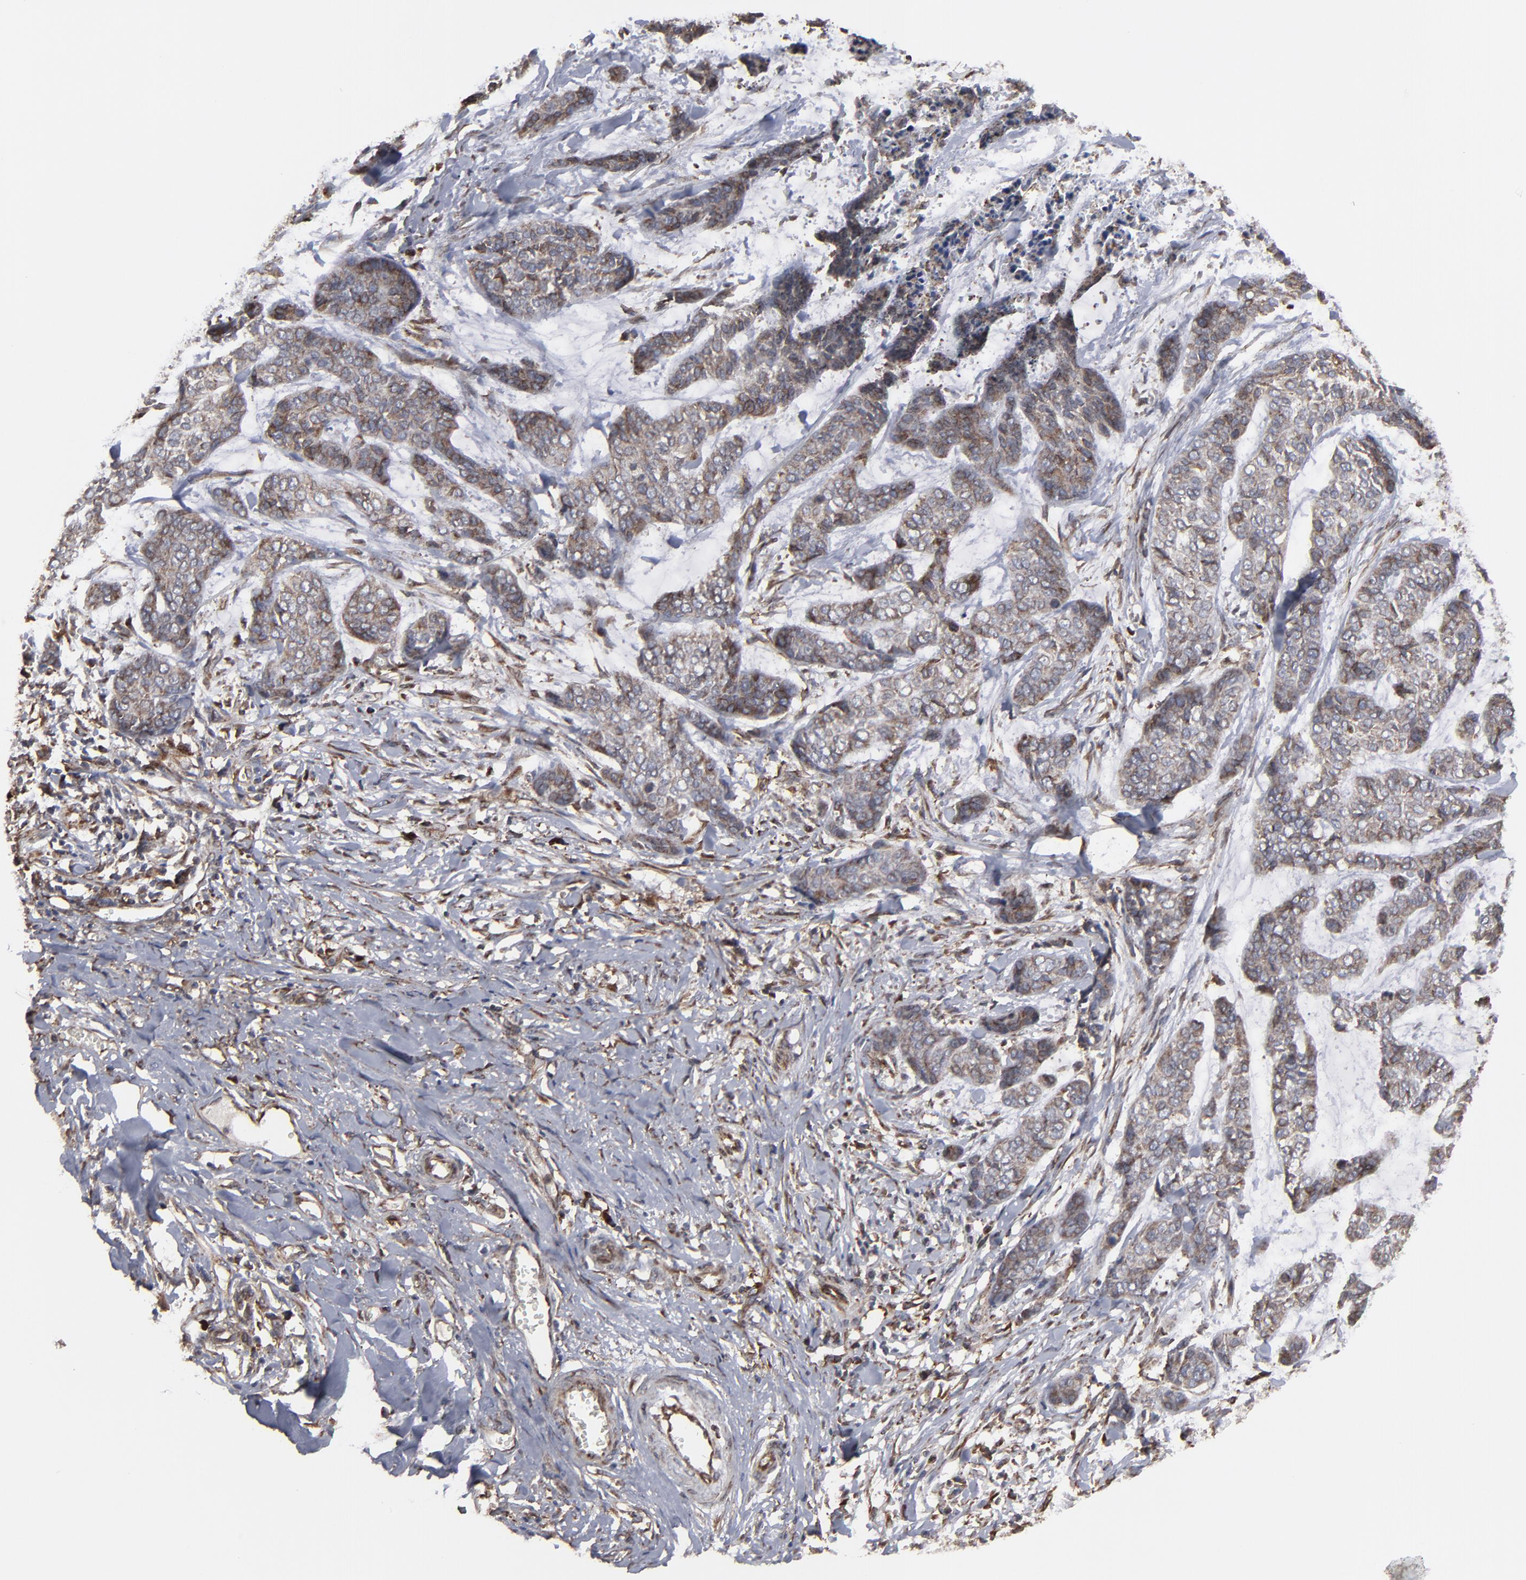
{"staining": {"intensity": "moderate", "quantity": "<25%", "location": "cytoplasmic/membranous"}, "tissue": "skin cancer", "cell_type": "Tumor cells", "image_type": "cancer", "snomed": [{"axis": "morphology", "description": "Basal cell carcinoma"}, {"axis": "topography", "description": "Skin"}], "caption": "This is an image of immunohistochemistry (IHC) staining of skin cancer, which shows moderate staining in the cytoplasmic/membranous of tumor cells.", "gene": "CNIH1", "patient": {"sex": "female", "age": 64}}